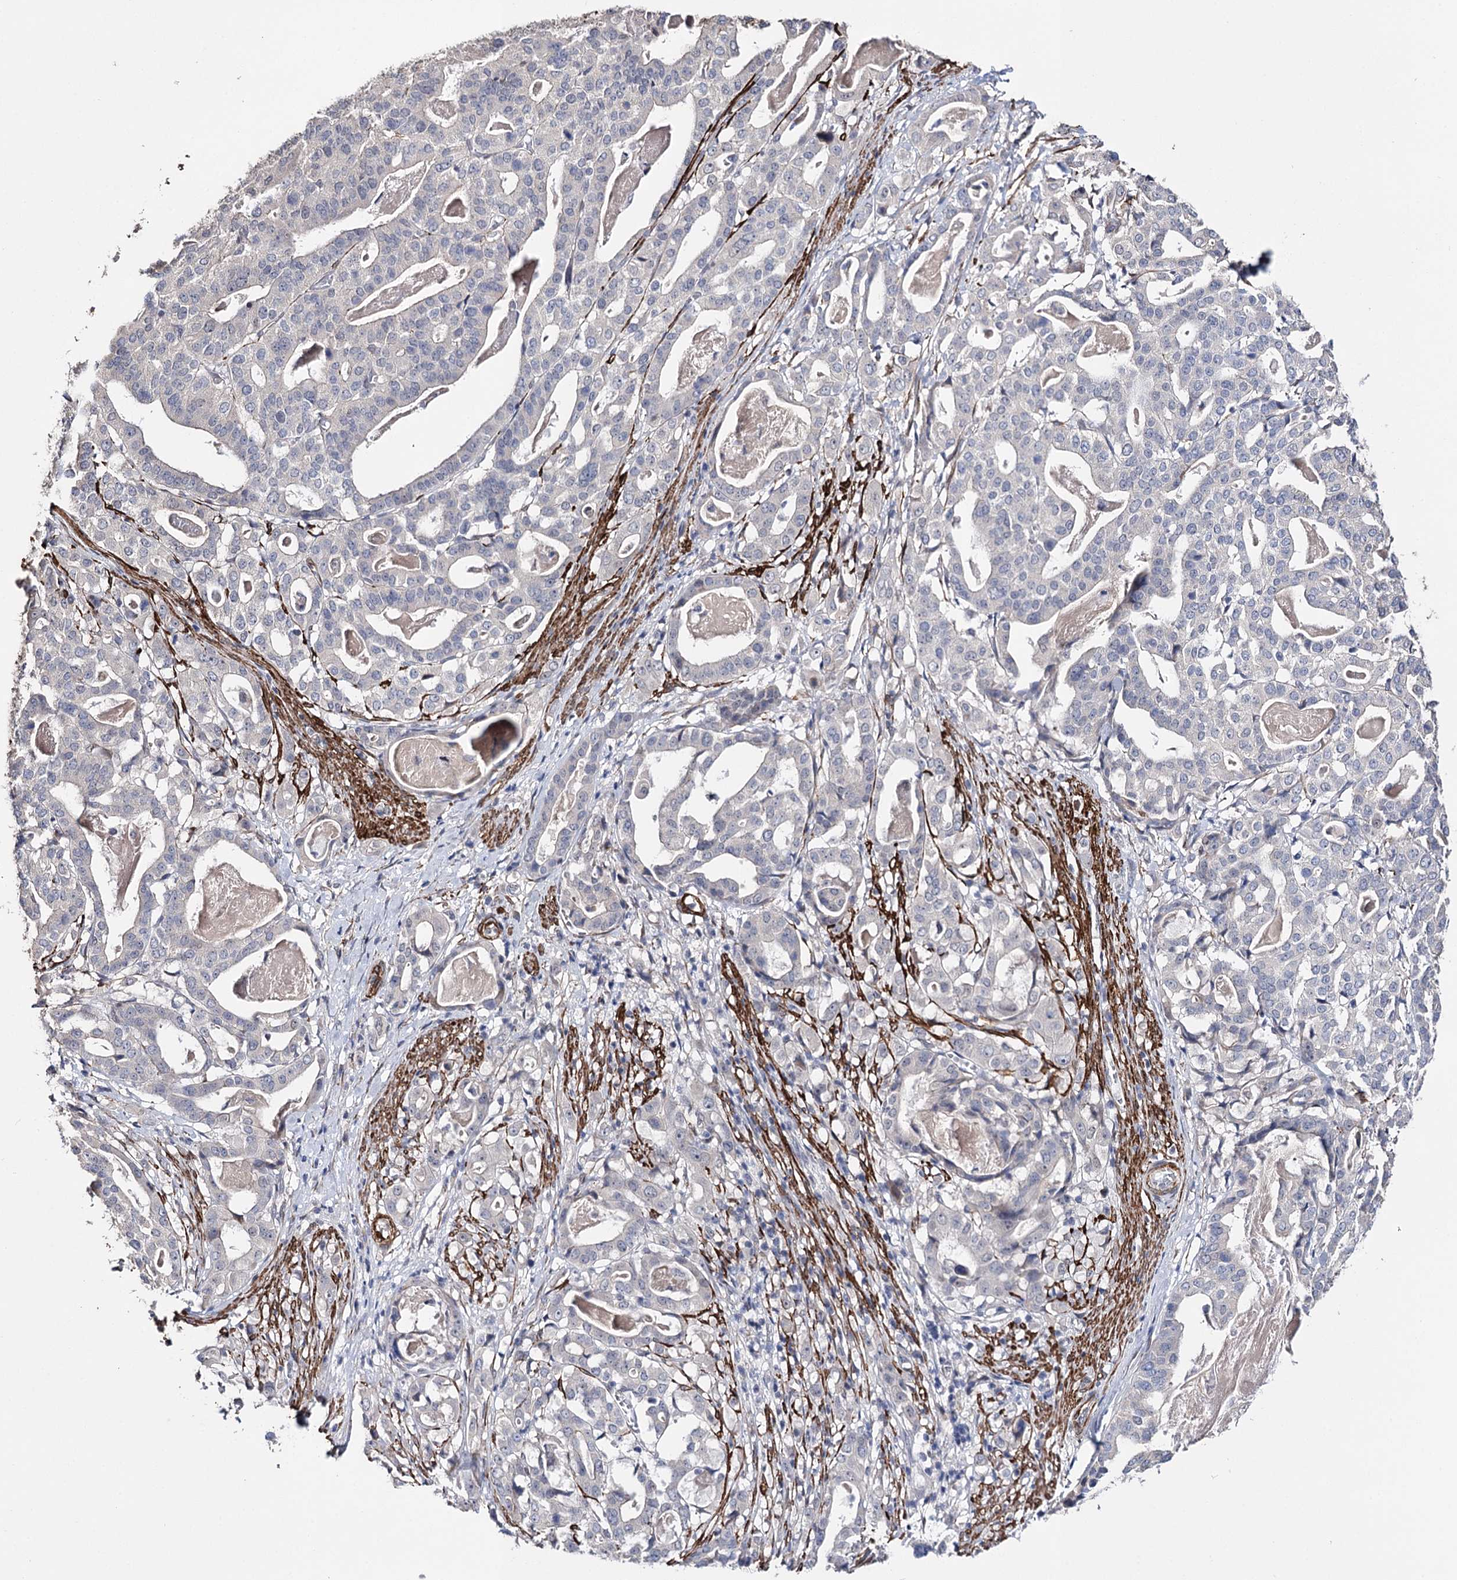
{"staining": {"intensity": "negative", "quantity": "none", "location": "none"}, "tissue": "stomach cancer", "cell_type": "Tumor cells", "image_type": "cancer", "snomed": [{"axis": "morphology", "description": "Adenocarcinoma, NOS"}, {"axis": "topography", "description": "Stomach"}], "caption": "Immunohistochemistry (IHC) micrograph of adenocarcinoma (stomach) stained for a protein (brown), which shows no positivity in tumor cells.", "gene": "CFAP46", "patient": {"sex": "male", "age": 48}}